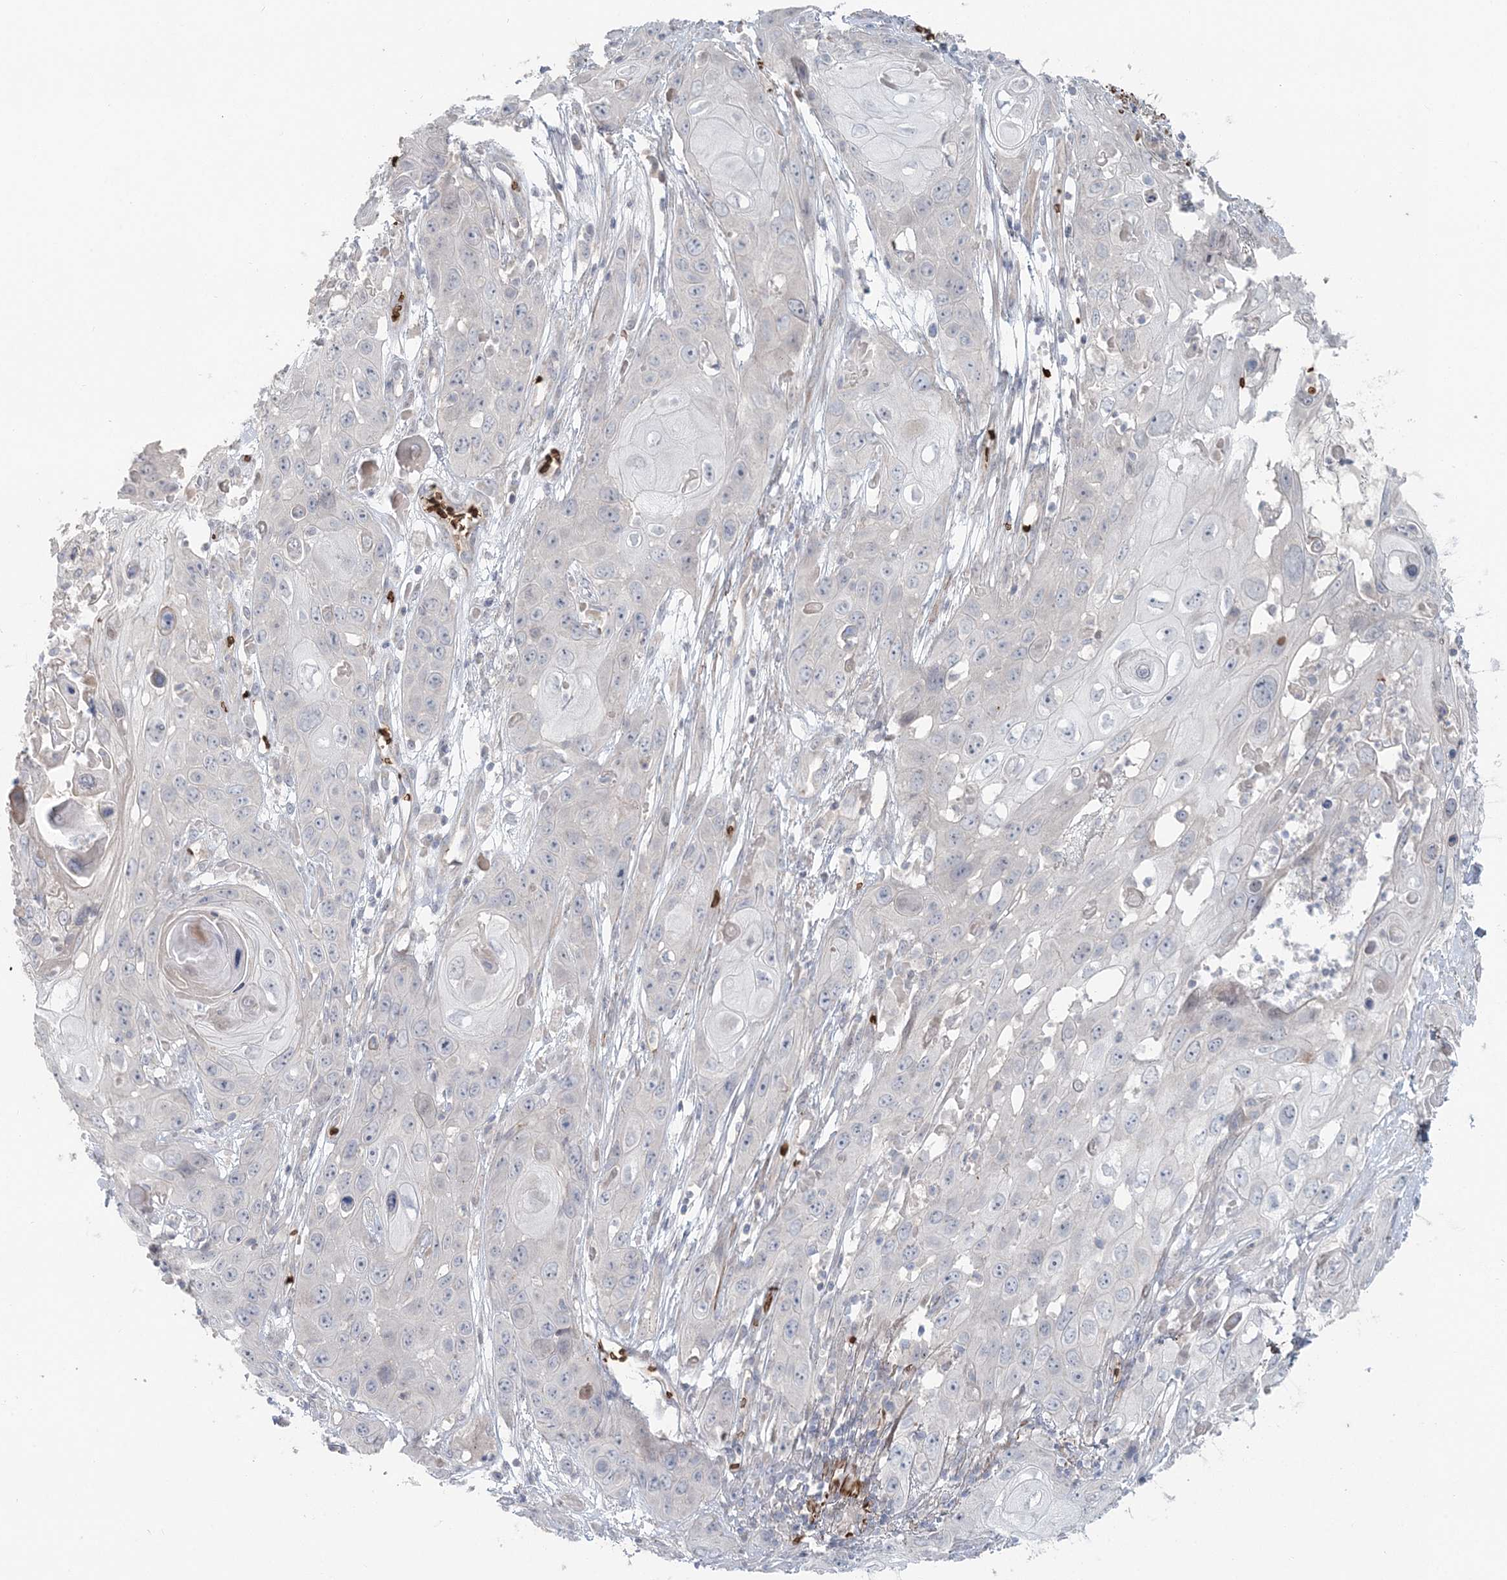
{"staining": {"intensity": "negative", "quantity": "none", "location": "none"}, "tissue": "skin cancer", "cell_type": "Tumor cells", "image_type": "cancer", "snomed": [{"axis": "morphology", "description": "Squamous cell carcinoma, NOS"}, {"axis": "topography", "description": "Skin"}], "caption": "High power microscopy micrograph of an immunohistochemistry micrograph of skin cancer (squamous cell carcinoma), revealing no significant expression in tumor cells. (Stains: DAB (3,3'-diaminobenzidine) IHC with hematoxylin counter stain, Microscopy: brightfield microscopy at high magnification).", "gene": "SERINC1", "patient": {"sex": "male", "age": 55}}